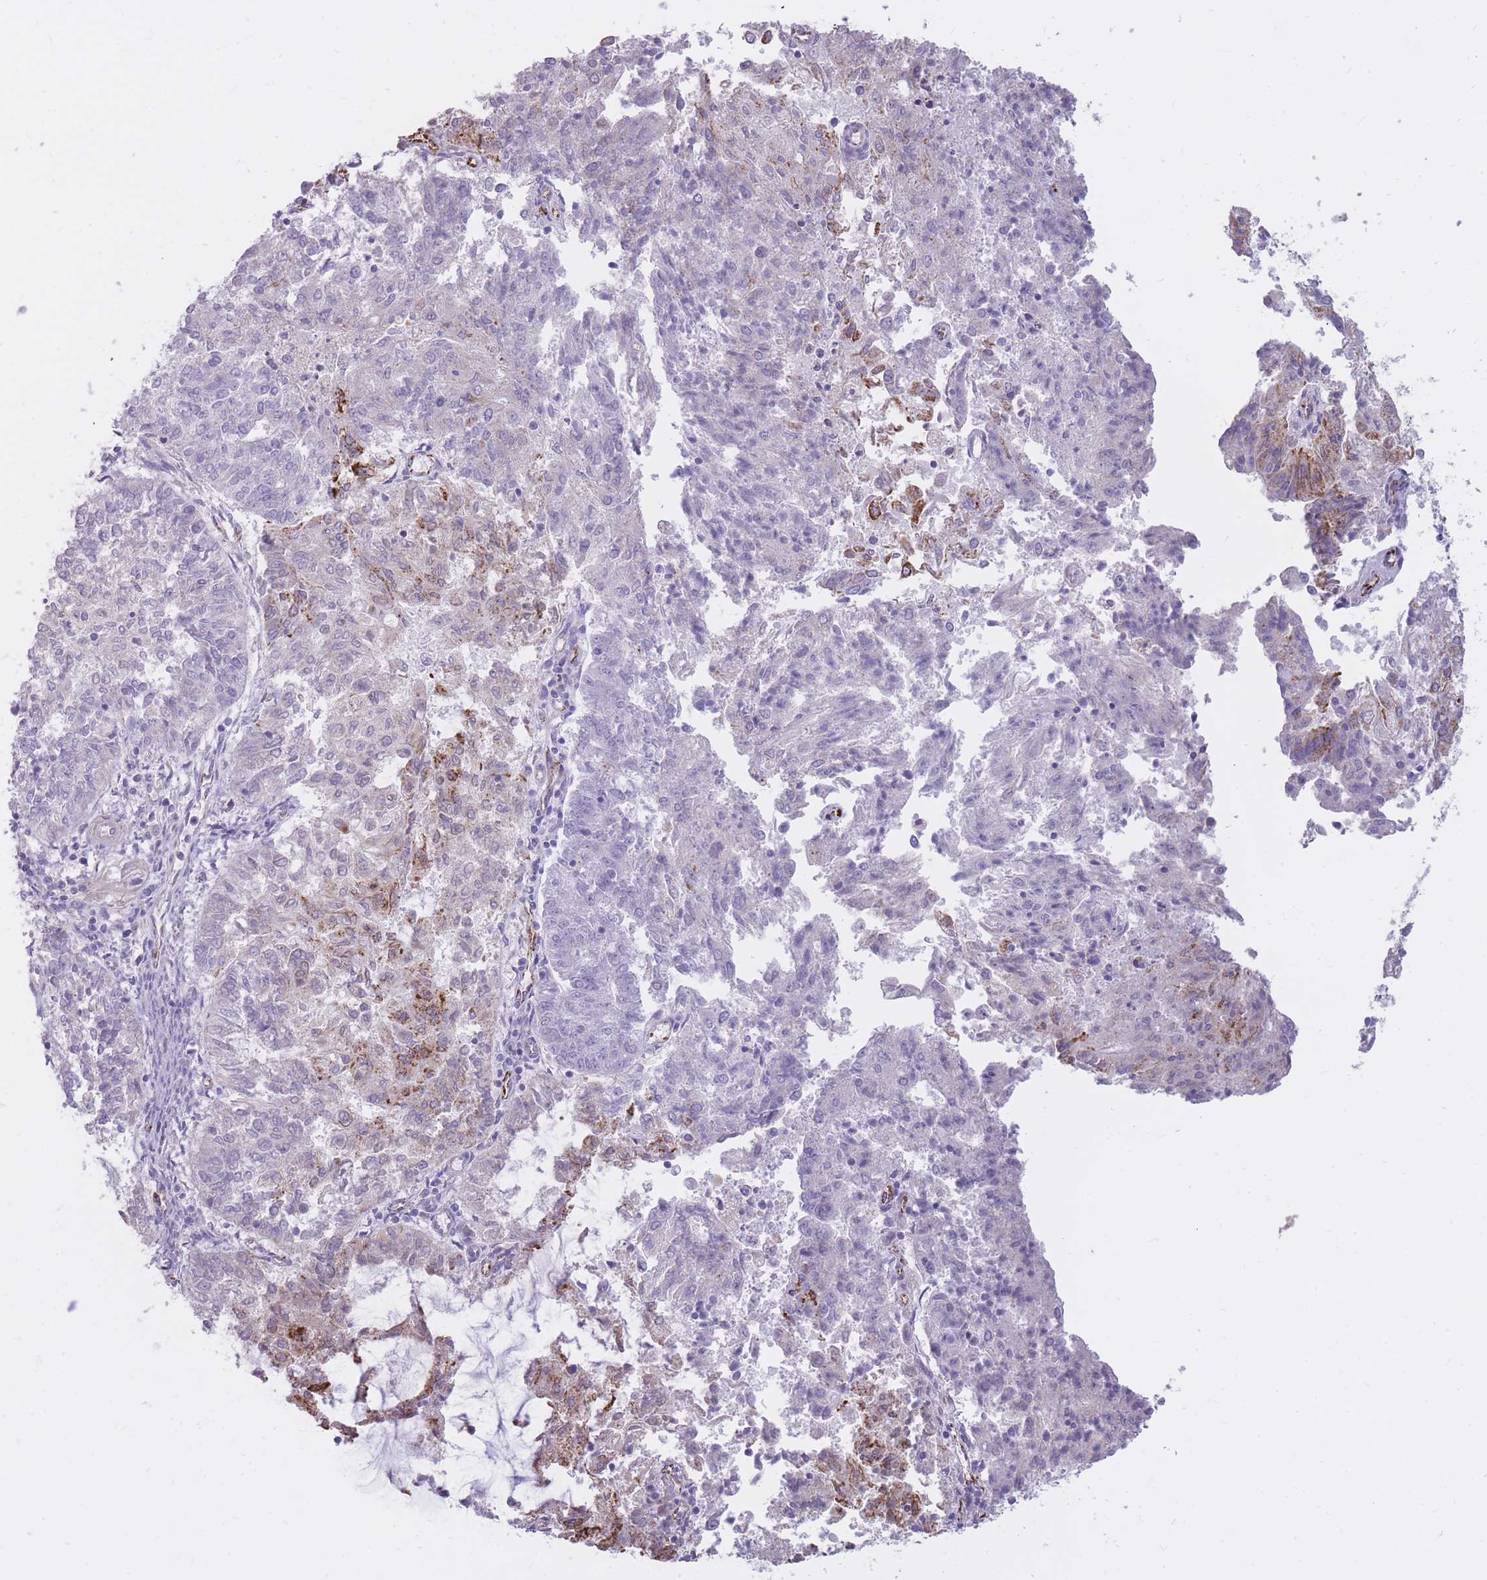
{"staining": {"intensity": "moderate", "quantity": "<25%", "location": "cytoplasmic/membranous"}, "tissue": "endometrial cancer", "cell_type": "Tumor cells", "image_type": "cancer", "snomed": [{"axis": "morphology", "description": "Adenocarcinoma, NOS"}, {"axis": "topography", "description": "Endometrium"}], "caption": "Endometrial cancer stained with DAB IHC reveals low levels of moderate cytoplasmic/membranous expression in approximately <25% of tumor cells.", "gene": "RNF170", "patient": {"sex": "female", "age": 82}}